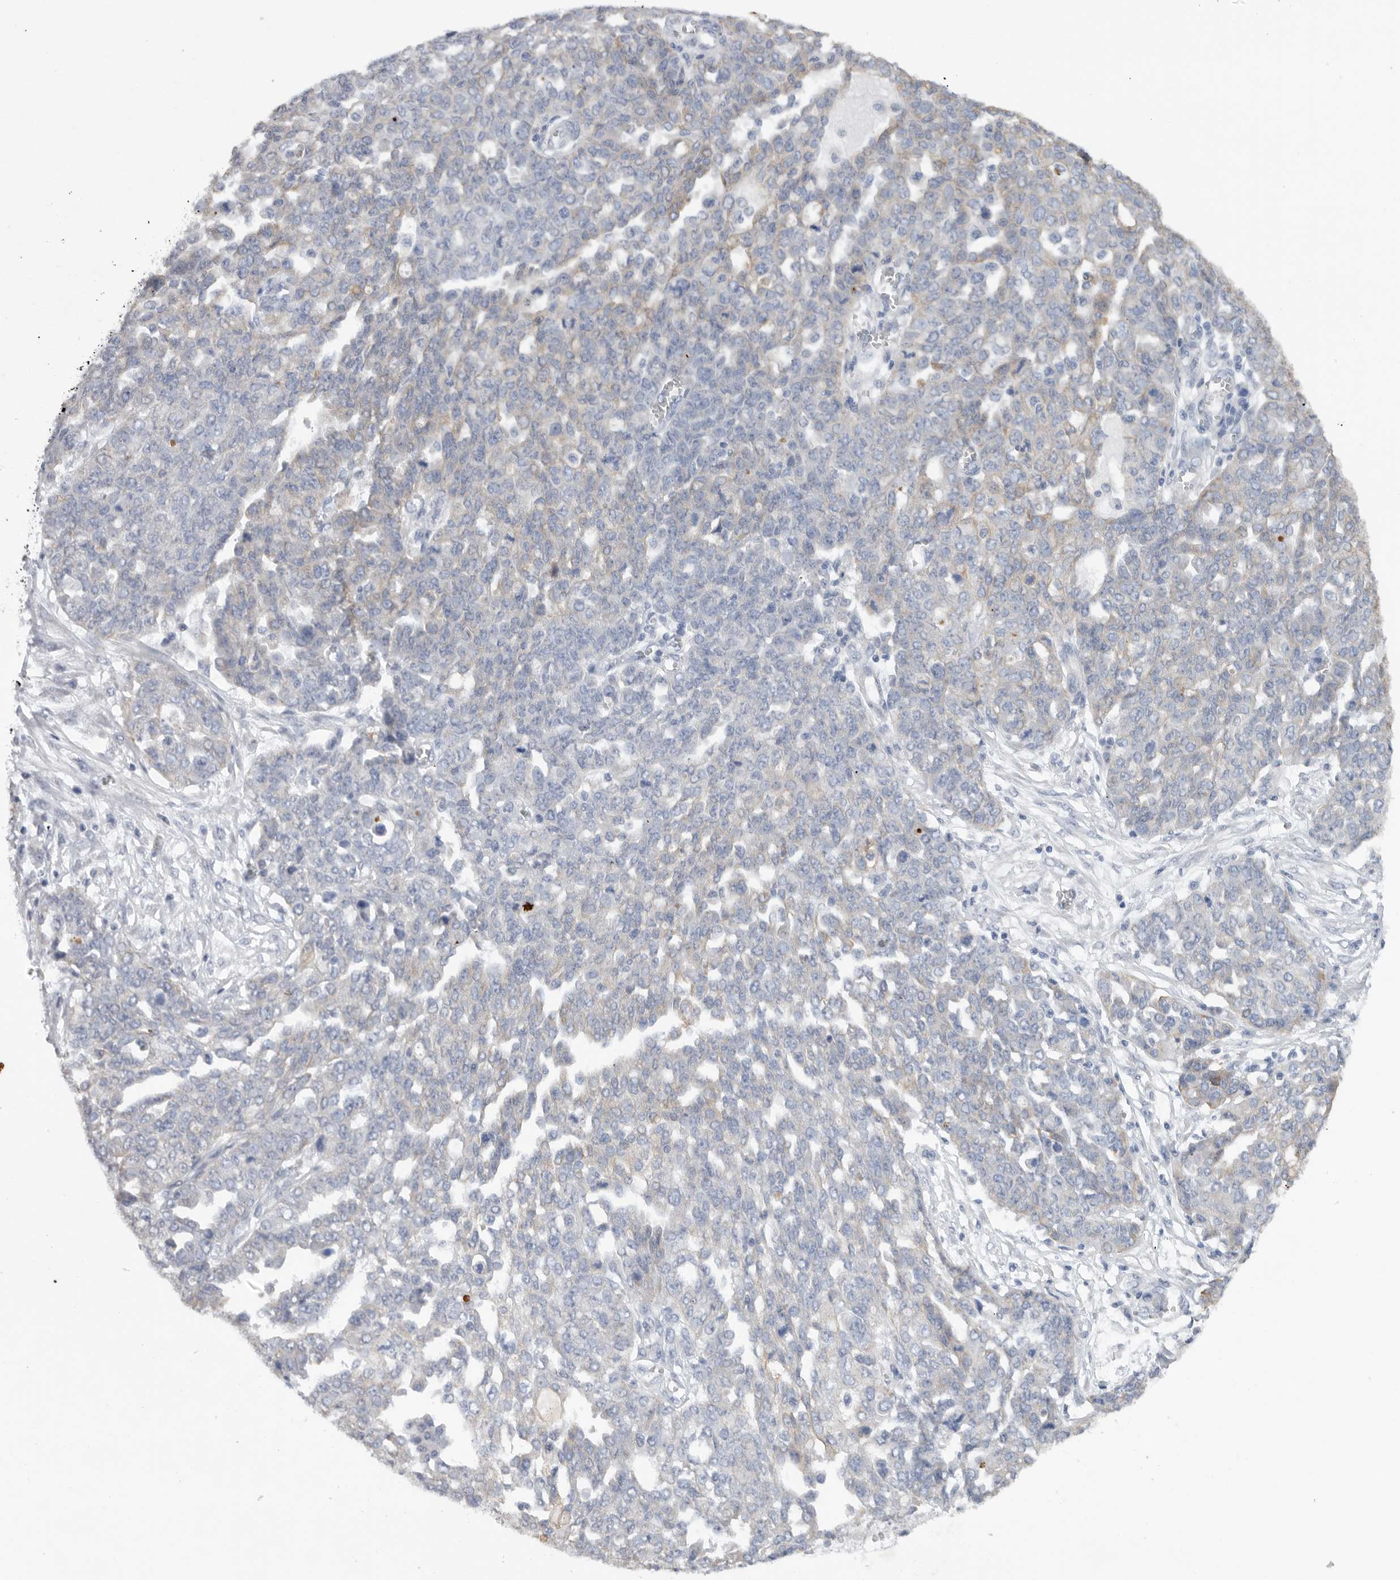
{"staining": {"intensity": "moderate", "quantity": "<25%", "location": "cytoplasmic/membranous"}, "tissue": "ovarian cancer", "cell_type": "Tumor cells", "image_type": "cancer", "snomed": [{"axis": "morphology", "description": "Cystadenocarcinoma, serous, NOS"}, {"axis": "topography", "description": "Soft tissue"}, {"axis": "topography", "description": "Ovary"}], "caption": "Protein analysis of ovarian serous cystadenocarcinoma tissue demonstrates moderate cytoplasmic/membranous expression in approximately <25% of tumor cells.", "gene": "MTFR1L", "patient": {"sex": "female", "age": 57}}